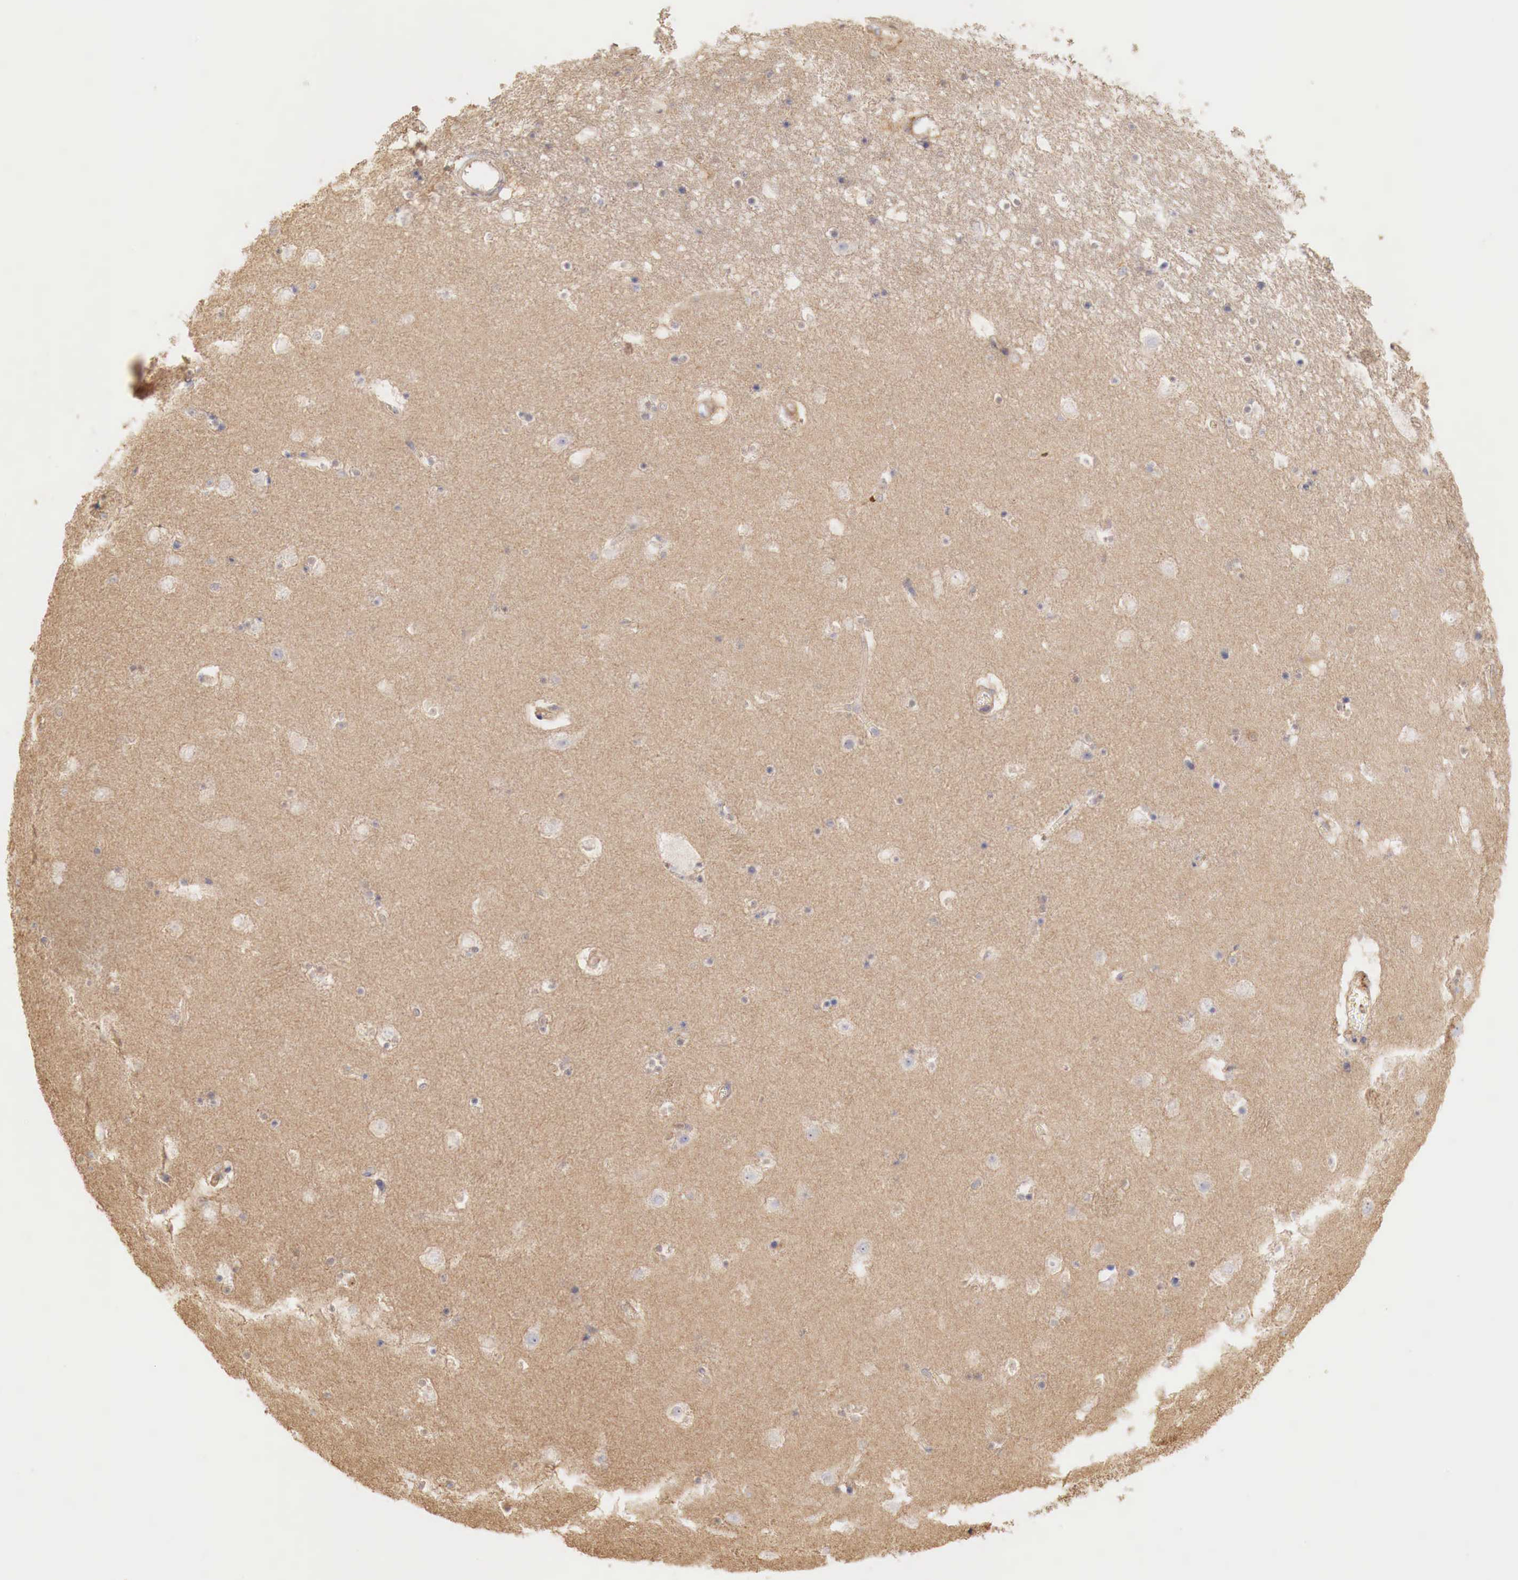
{"staining": {"intensity": "negative", "quantity": "none", "location": "none"}, "tissue": "caudate", "cell_type": "Glial cells", "image_type": "normal", "snomed": [{"axis": "morphology", "description": "Normal tissue, NOS"}, {"axis": "topography", "description": "Lateral ventricle wall"}], "caption": "Protein analysis of unremarkable caudate exhibits no significant expression in glial cells. The staining was performed using DAB to visualize the protein expression in brown, while the nuclei were stained in blue with hematoxylin (Magnification: 20x).", "gene": "G6PD", "patient": {"sex": "male", "age": 45}}